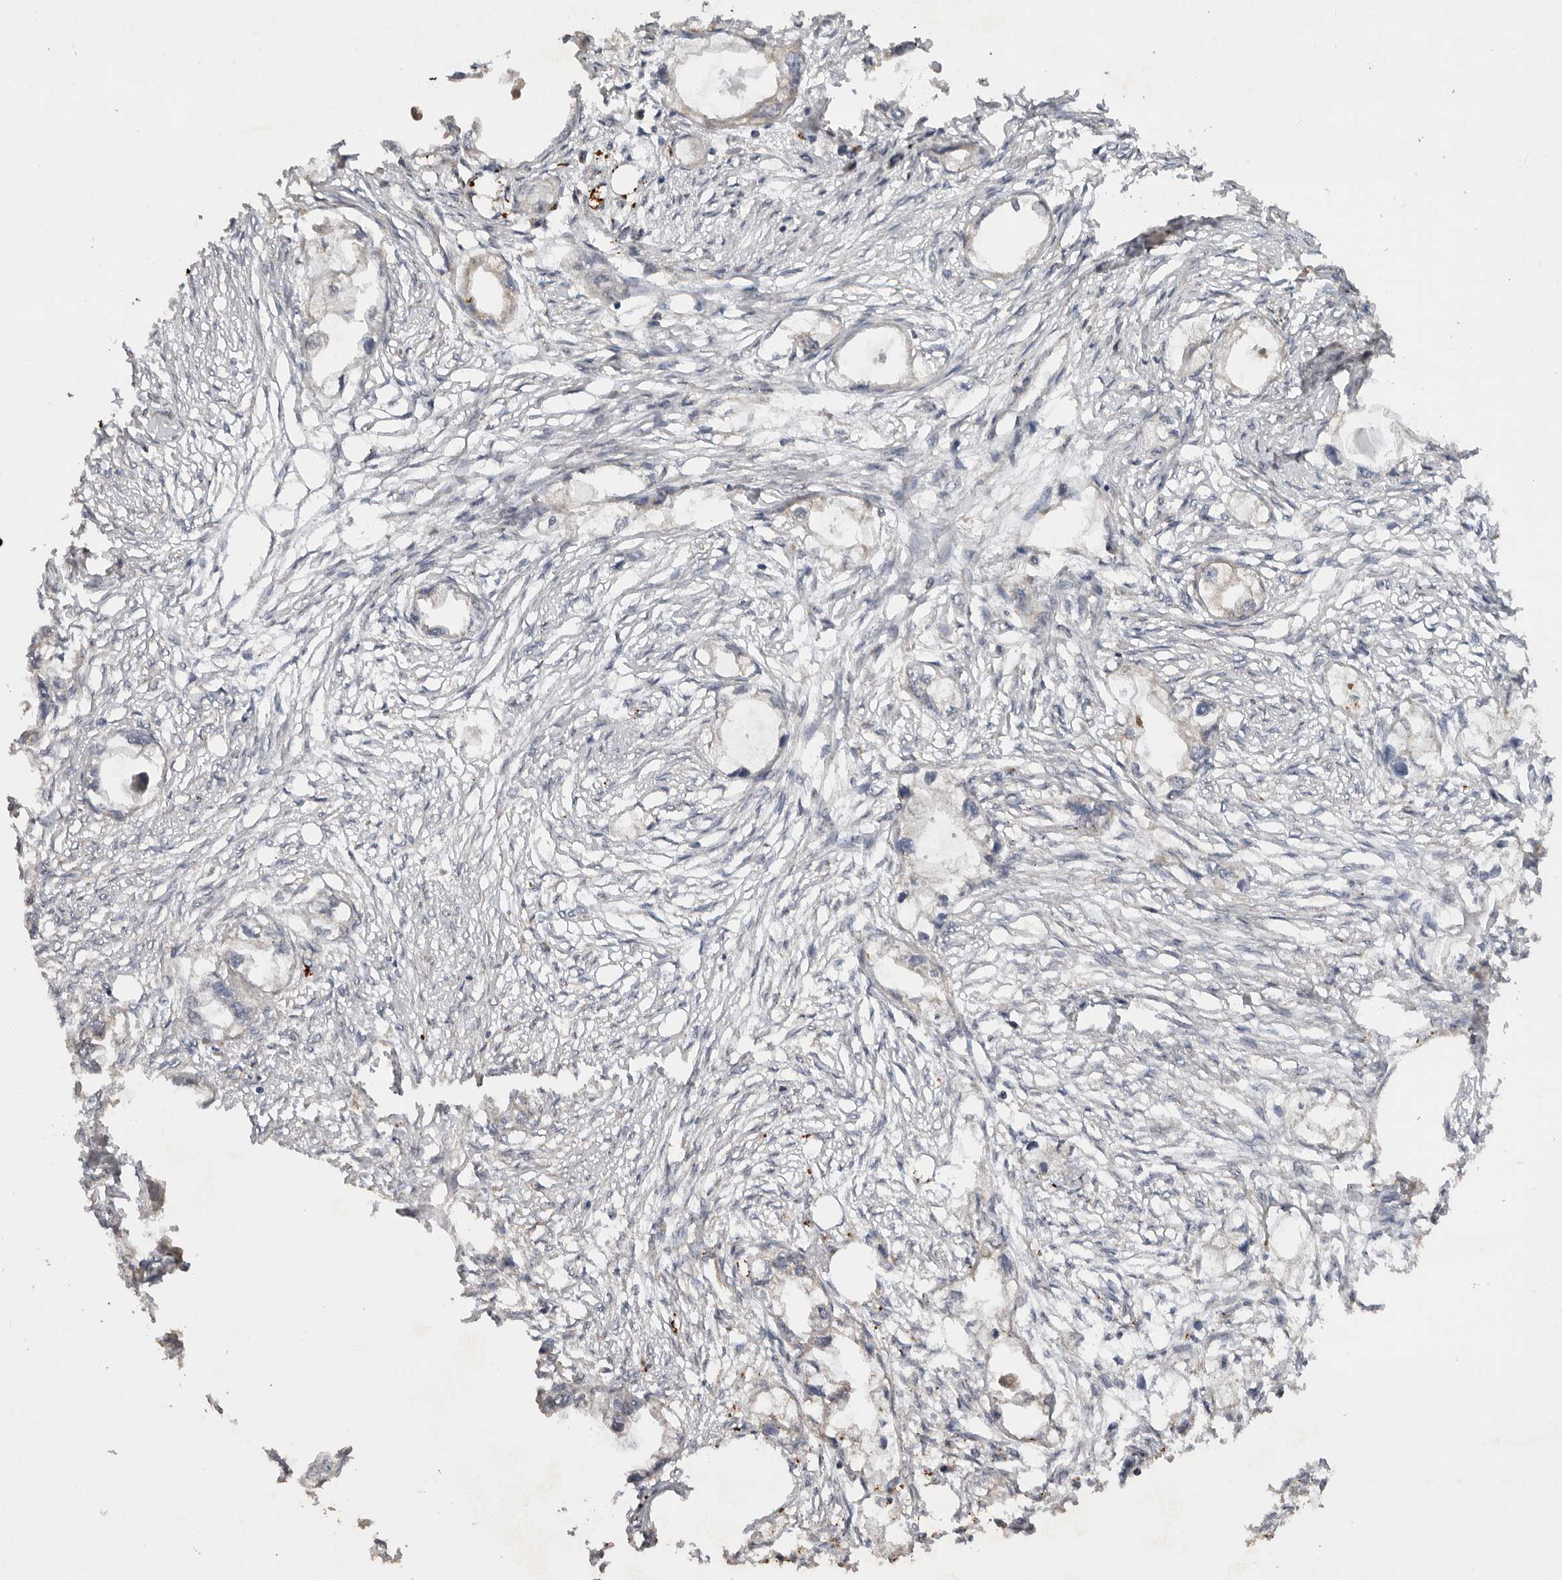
{"staining": {"intensity": "negative", "quantity": "none", "location": "none"}, "tissue": "endometrial cancer", "cell_type": "Tumor cells", "image_type": "cancer", "snomed": [{"axis": "morphology", "description": "Adenocarcinoma, NOS"}, {"axis": "morphology", "description": "Adenocarcinoma, metastatic, NOS"}, {"axis": "topography", "description": "Adipose tissue"}, {"axis": "topography", "description": "Endometrium"}], "caption": "Immunohistochemistry image of neoplastic tissue: human metastatic adenocarcinoma (endometrial) stained with DAB (3,3'-diaminobenzidine) reveals no significant protein staining in tumor cells.", "gene": "PODXL2", "patient": {"sex": "female", "age": 67}}